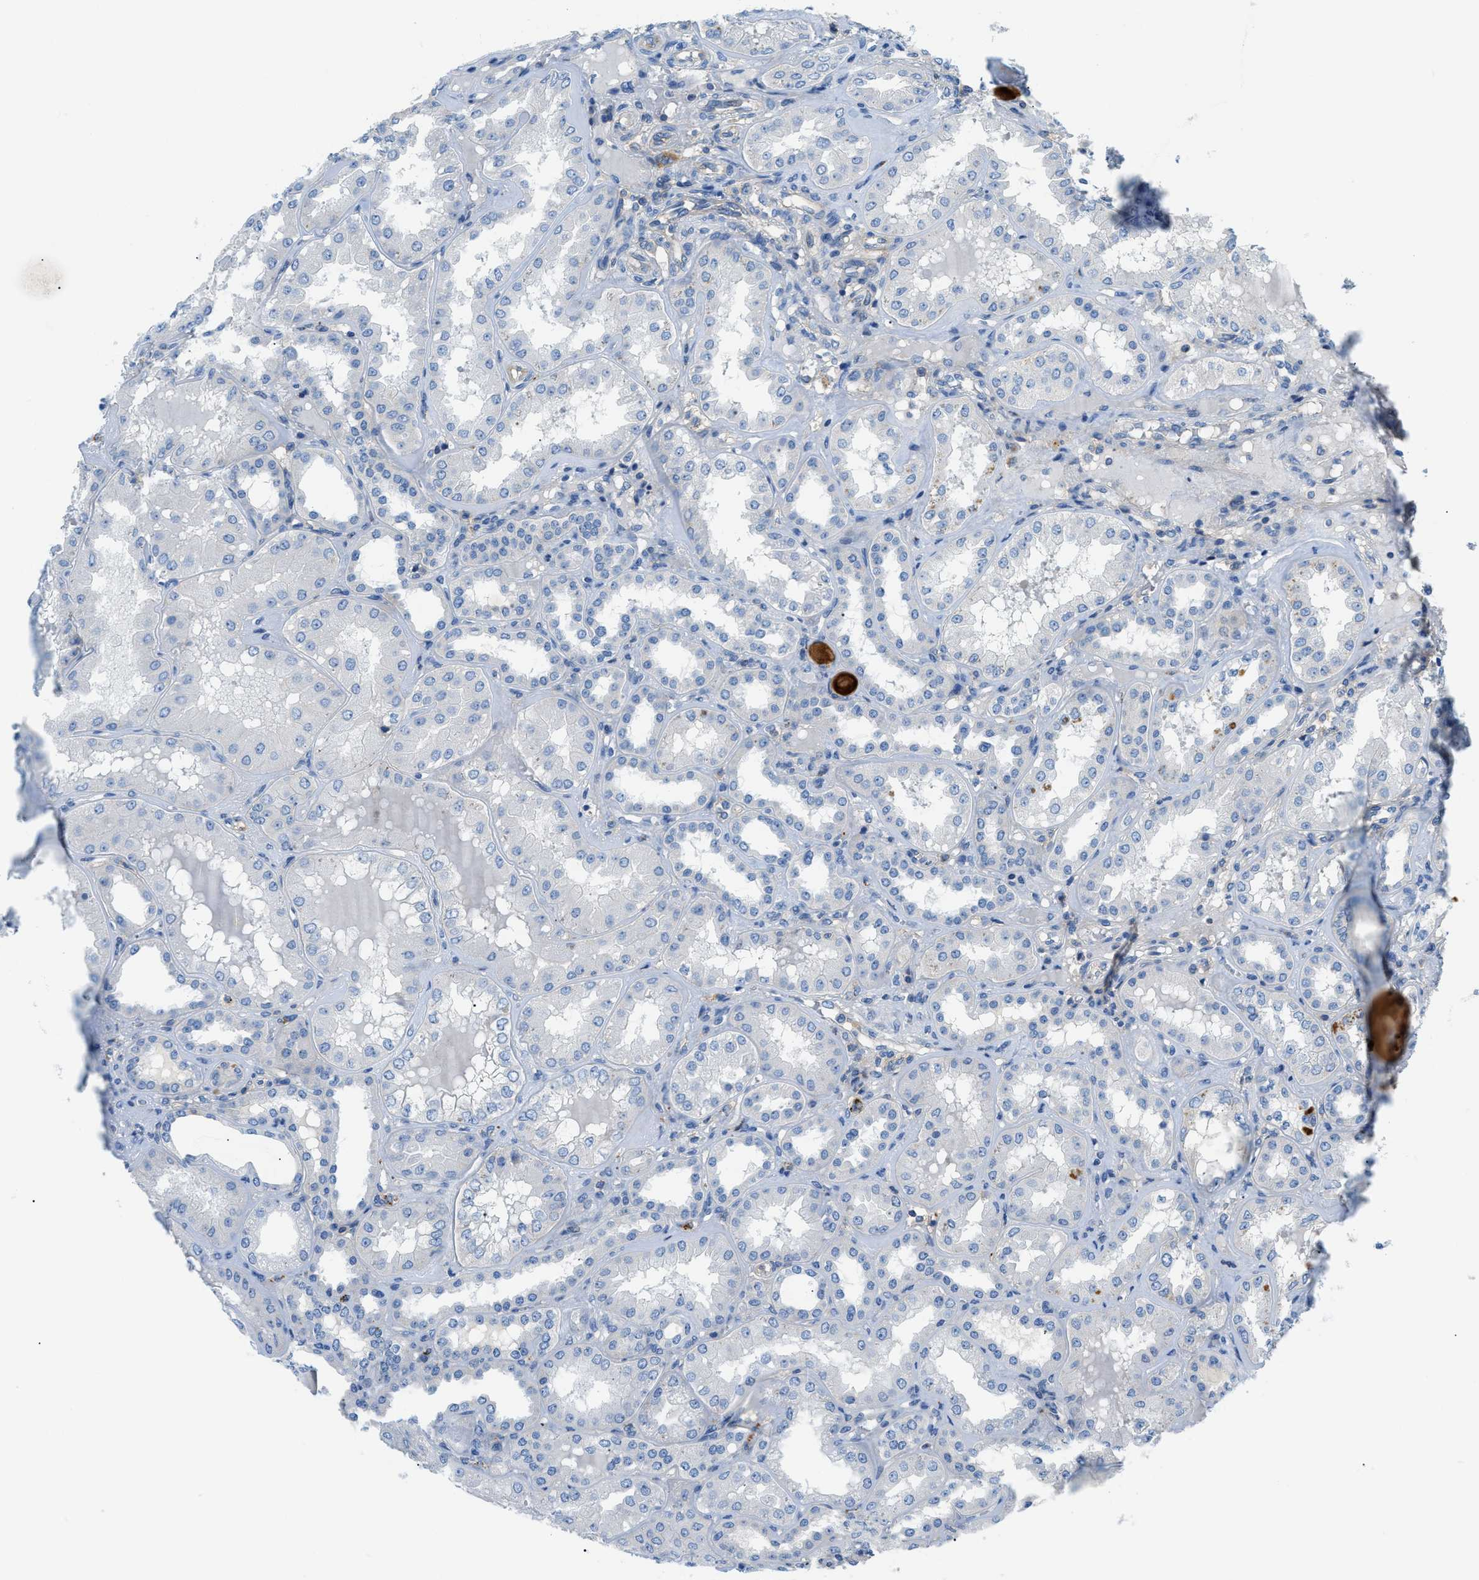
{"staining": {"intensity": "negative", "quantity": "none", "location": "none"}, "tissue": "kidney", "cell_type": "Cells in glomeruli", "image_type": "normal", "snomed": [{"axis": "morphology", "description": "Normal tissue, NOS"}, {"axis": "topography", "description": "Kidney"}], "caption": "A photomicrograph of human kidney is negative for staining in cells in glomeruli.", "gene": "ORAI1", "patient": {"sex": "female", "age": 56}}